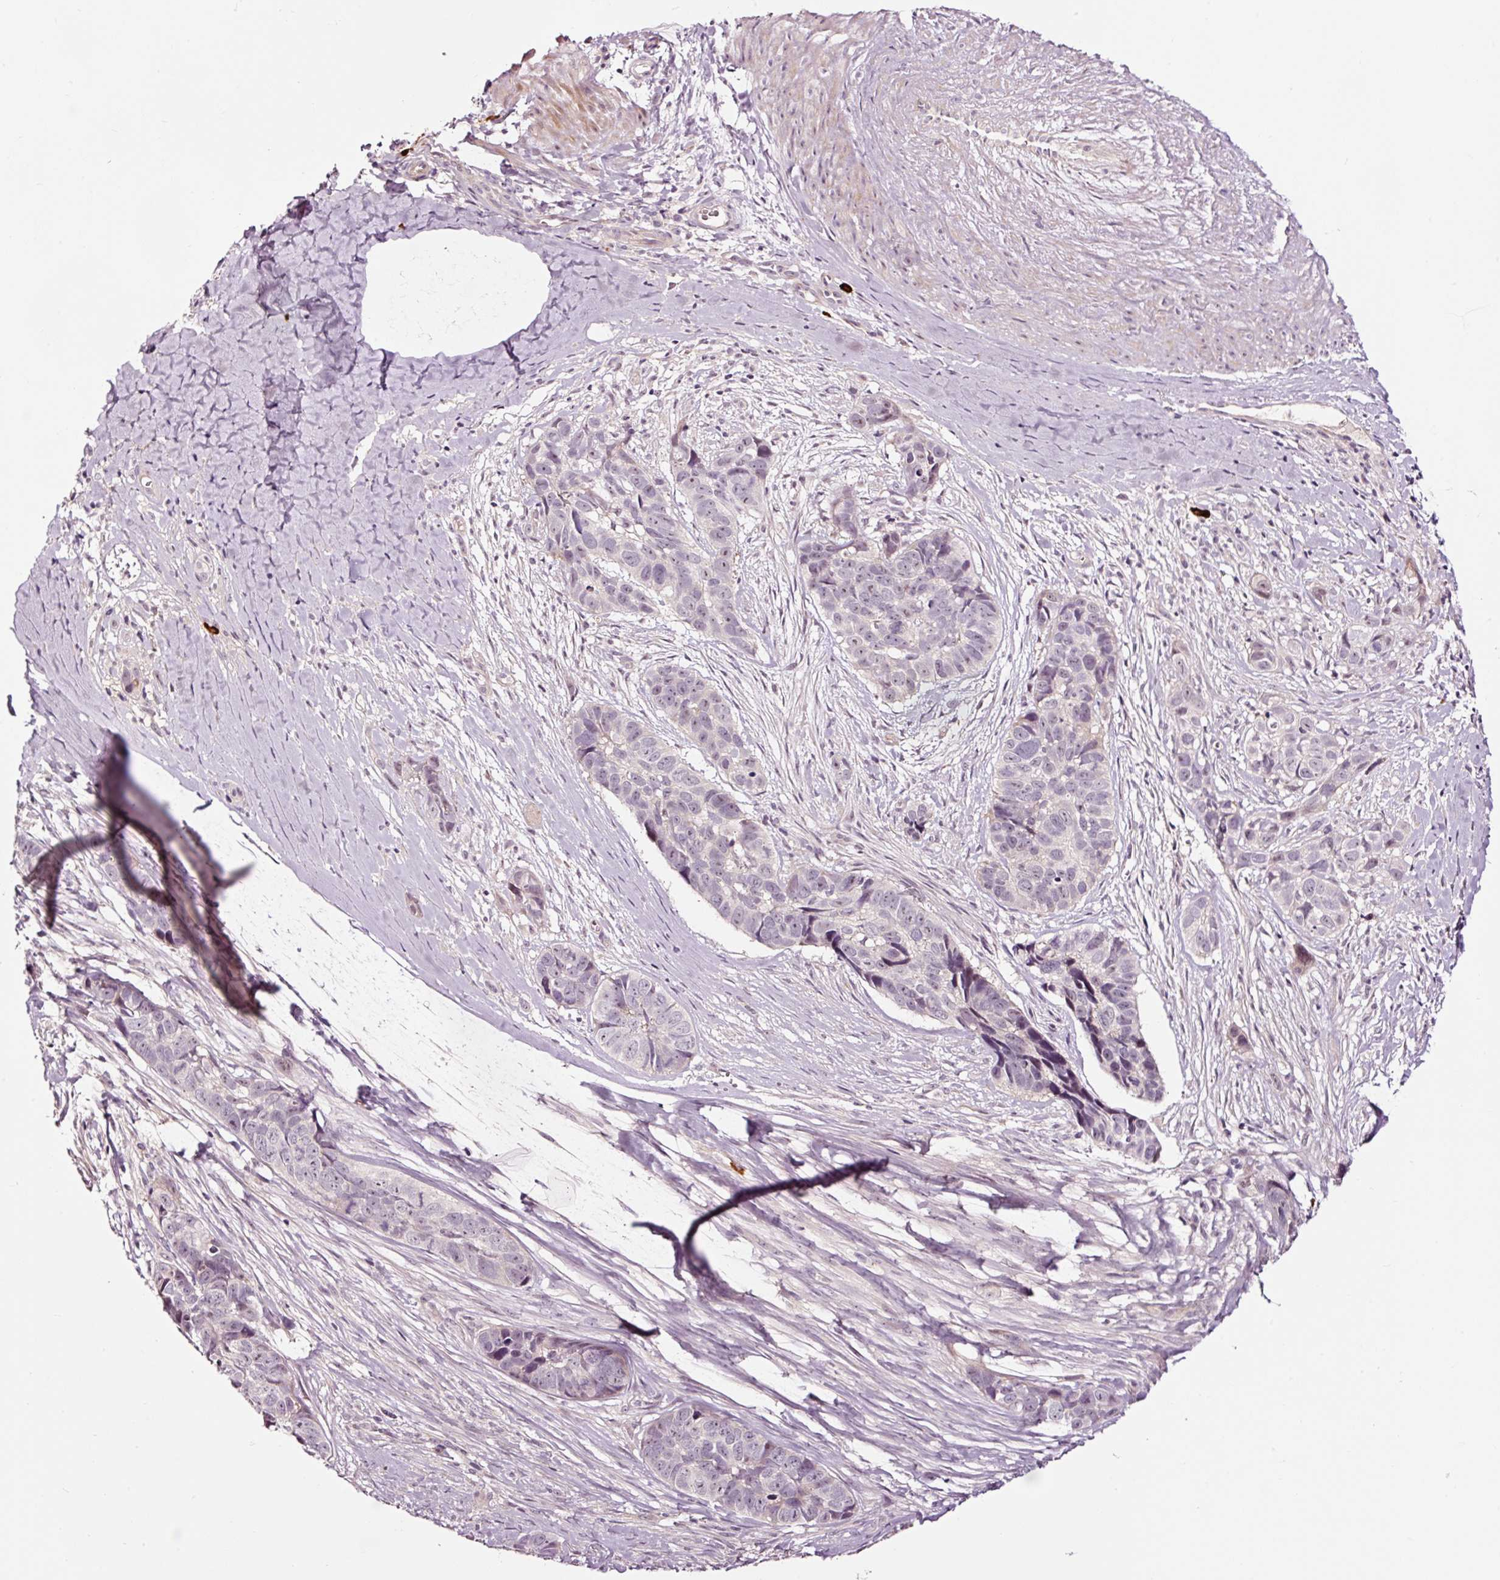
{"staining": {"intensity": "weak", "quantity": "<25%", "location": "nuclear"}, "tissue": "skin cancer", "cell_type": "Tumor cells", "image_type": "cancer", "snomed": [{"axis": "morphology", "description": "Basal cell carcinoma"}, {"axis": "topography", "description": "Skin"}], "caption": "There is no significant positivity in tumor cells of basal cell carcinoma (skin).", "gene": "UTP14A", "patient": {"sex": "female", "age": 82}}